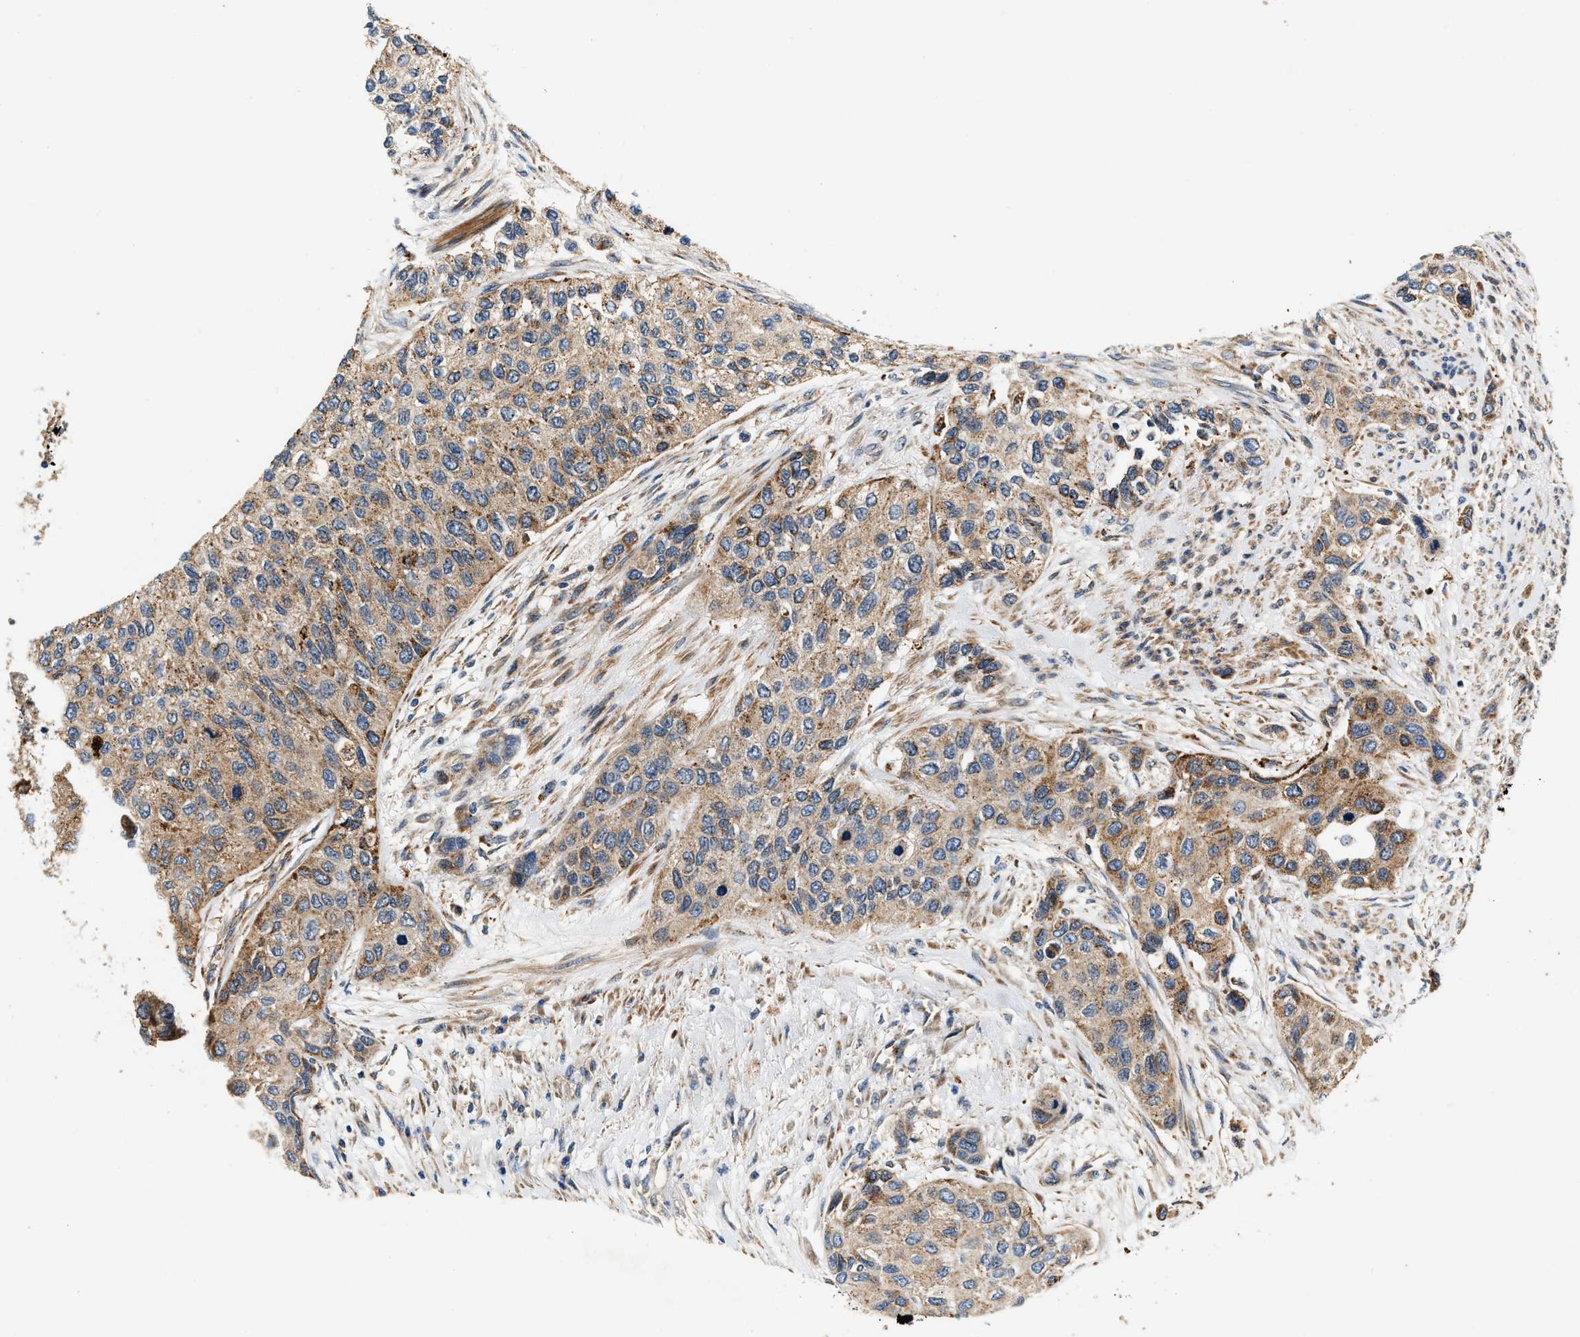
{"staining": {"intensity": "moderate", "quantity": ">75%", "location": "cytoplasmic/membranous"}, "tissue": "urothelial cancer", "cell_type": "Tumor cells", "image_type": "cancer", "snomed": [{"axis": "morphology", "description": "Urothelial carcinoma, High grade"}, {"axis": "topography", "description": "Urinary bladder"}], "caption": "High-magnification brightfield microscopy of high-grade urothelial carcinoma stained with DAB (3,3'-diaminobenzidine) (brown) and counterstained with hematoxylin (blue). tumor cells exhibit moderate cytoplasmic/membranous positivity is present in approximately>75% of cells. The protein is stained brown, and the nuclei are stained in blue (DAB (3,3'-diaminobenzidine) IHC with brightfield microscopy, high magnification).", "gene": "DUSP10", "patient": {"sex": "female", "age": 56}}